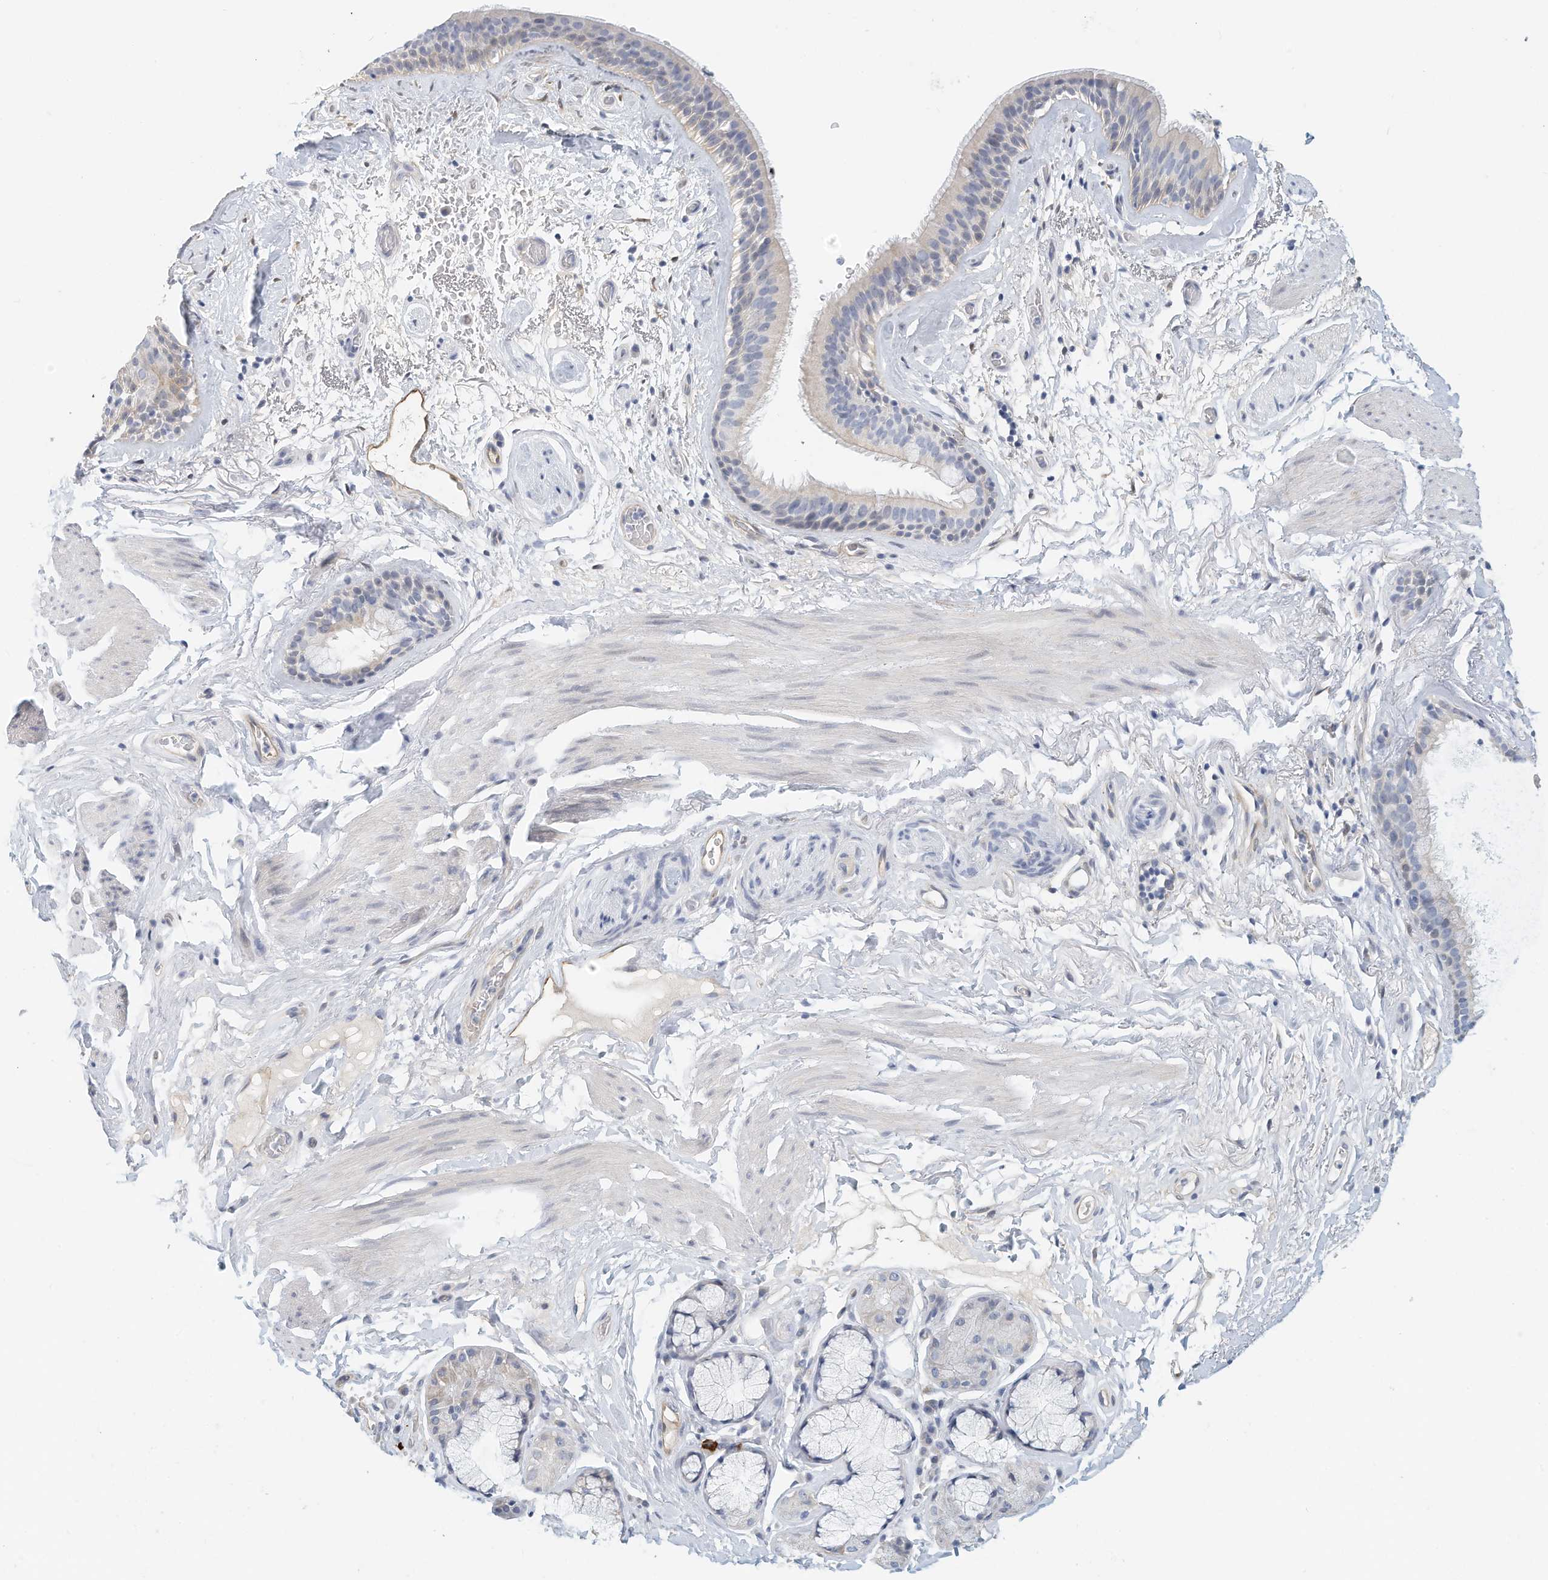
{"staining": {"intensity": "negative", "quantity": "none", "location": "none"}, "tissue": "bronchus", "cell_type": "Respiratory epithelial cells", "image_type": "normal", "snomed": [{"axis": "morphology", "description": "Normal tissue, NOS"}, {"axis": "topography", "description": "Cartilage tissue"}], "caption": "This histopathology image is of normal bronchus stained with immunohistochemistry to label a protein in brown with the nuclei are counter-stained blue. There is no staining in respiratory epithelial cells.", "gene": "ARHGAP28", "patient": {"sex": "female", "age": 63}}